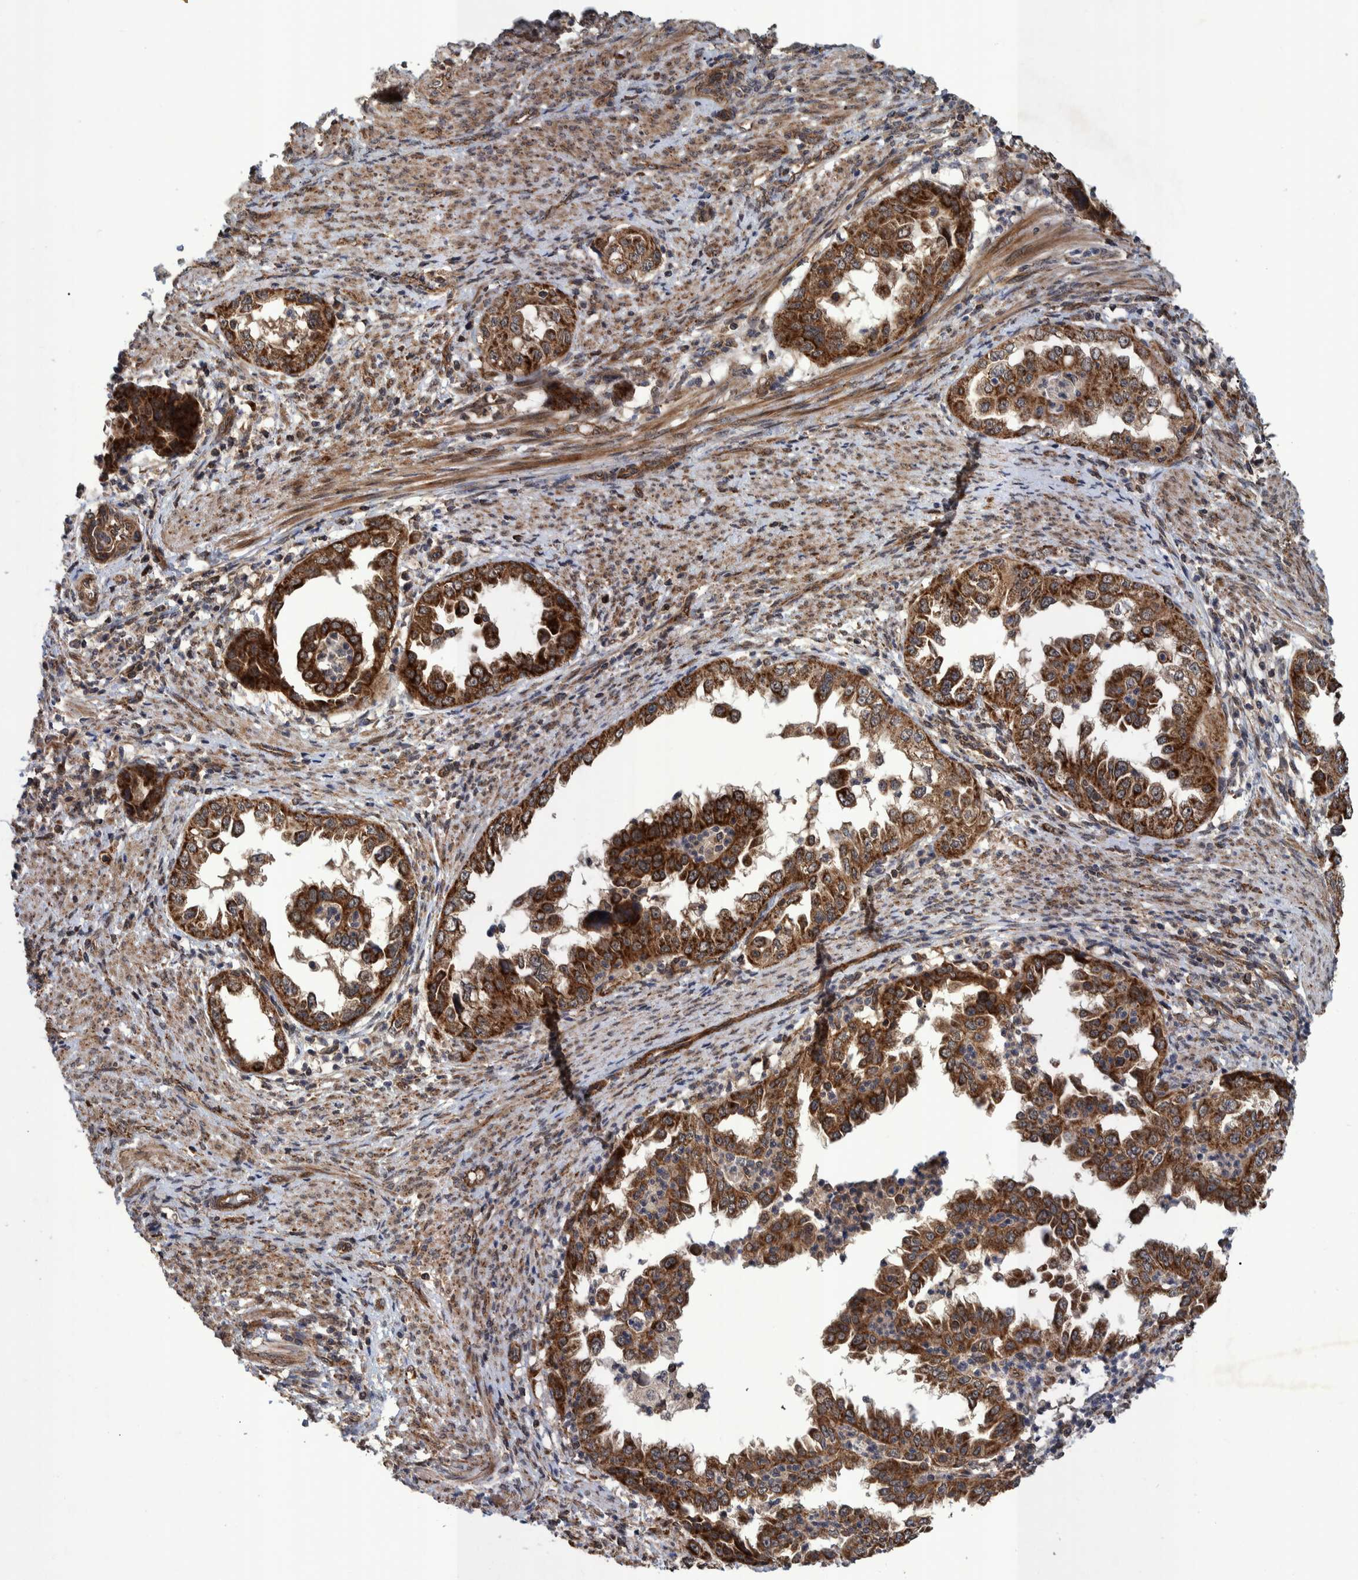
{"staining": {"intensity": "strong", "quantity": ">75%", "location": "cytoplasmic/membranous"}, "tissue": "endometrial cancer", "cell_type": "Tumor cells", "image_type": "cancer", "snomed": [{"axis": "morphology", "description": "Adenocarcinoma, NOS"}, {"axis": "topography", "description": "Endometrium"}], "caption": "This image shows immunohistochemistry staining of human endometrial cancer, with high strong cytoplasmic/membranous staining in about >75% of tumor cells.", "gene": "MRPS7", "patient": {"sex": "female", "age": 85}}